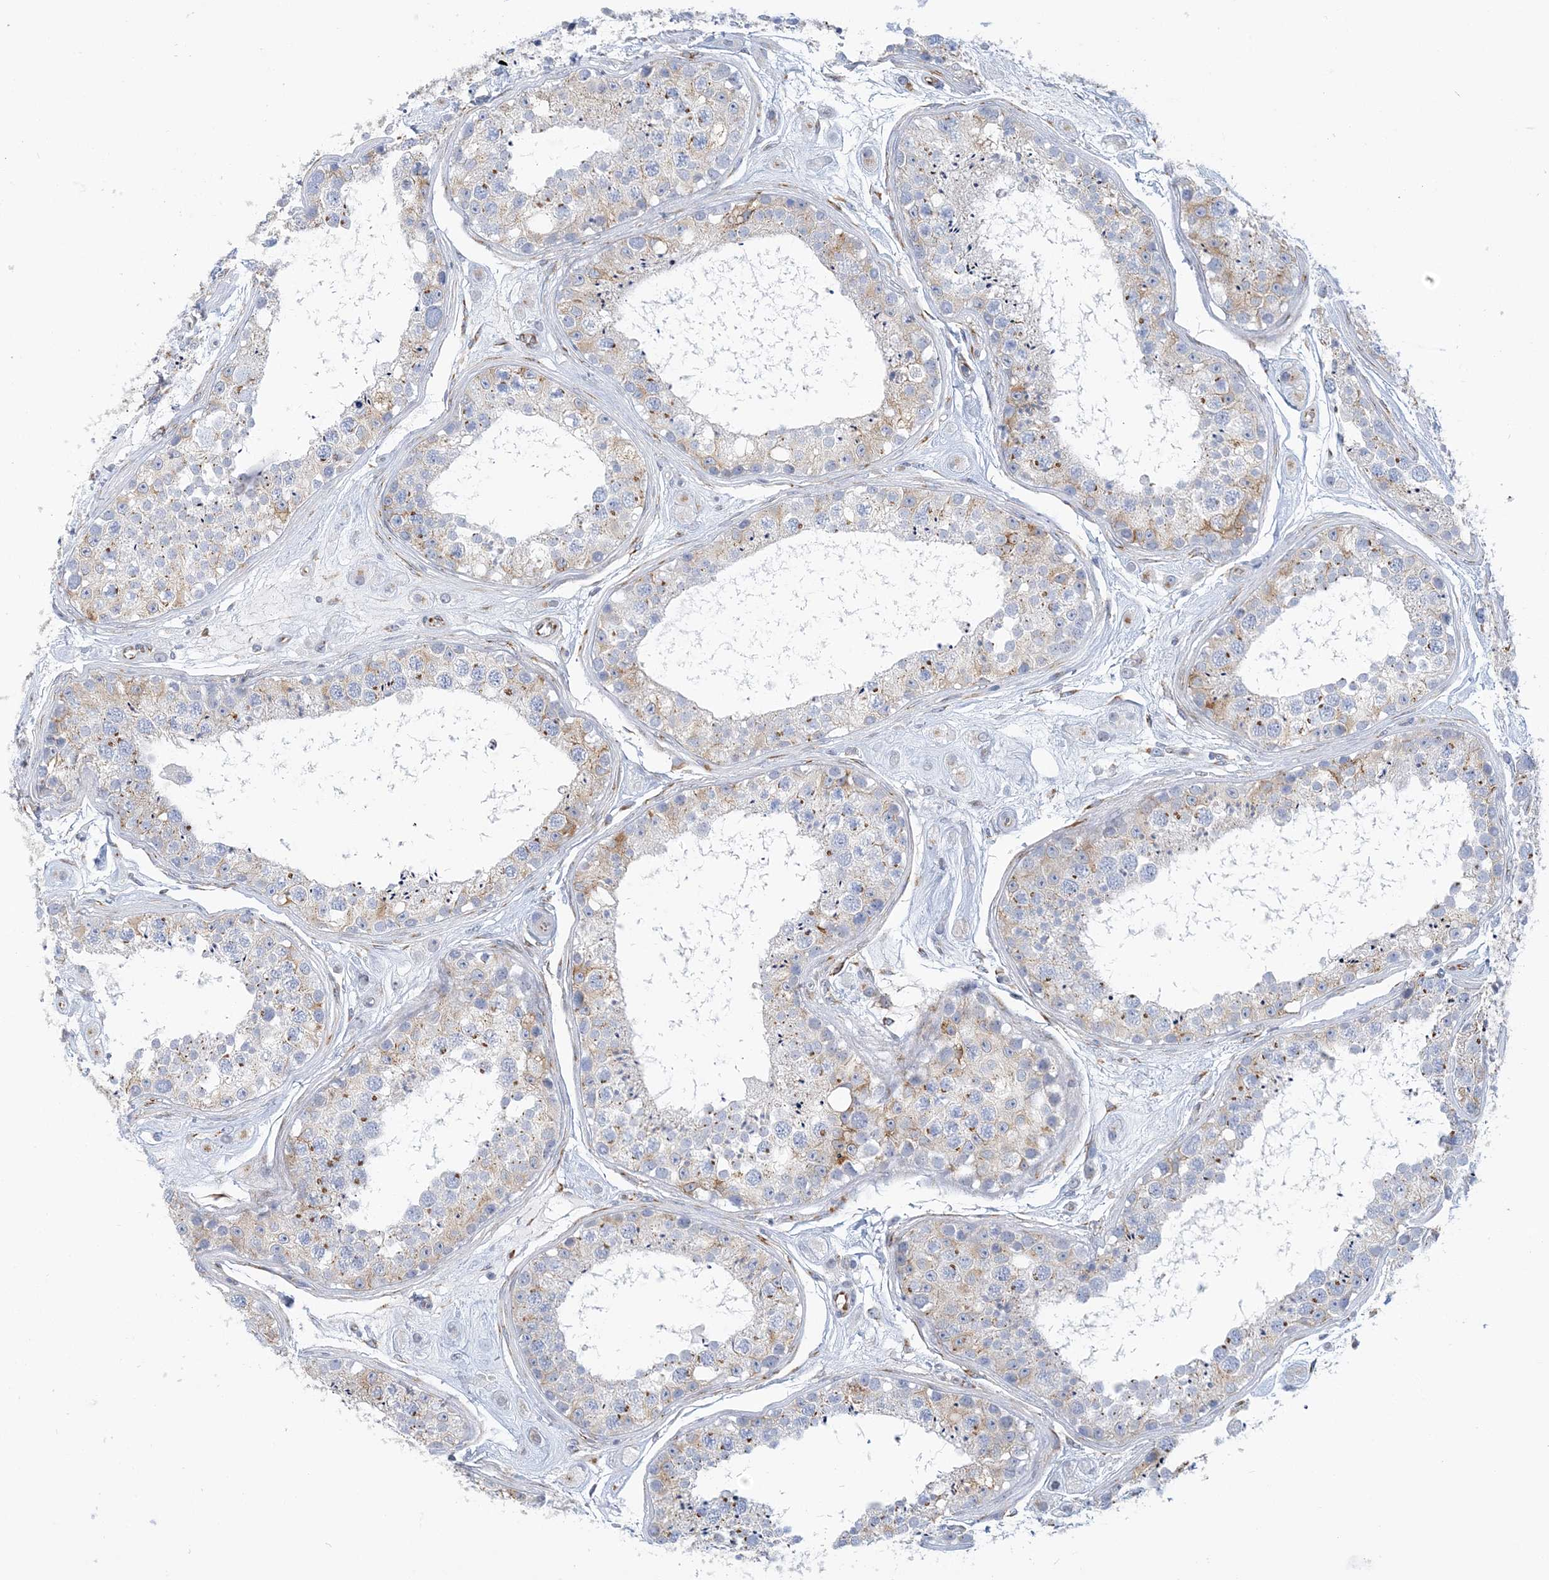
{"staining": {"intensity": "moderate", "quantity": "<25%", "location": "cytoplasmic/membranous"}, "tissue": "testis", "cell_type": "Cells in seminiferous ducts", "image_type": "normal", "snomed": [{"axis": "morphology", "description": "Normal tissue, NOS"}, {"axis": "topography", "description": "Testis"}], "caption": "This is an image of immunohistochemistry (IHC) staining of unremarkable testis, which shows moderate expression in the cytoplasmic/membranous of cells in seminiferous ducts.", "gene": "PLEKHG4B", "patient": {"sex": "male", "age": 25}}